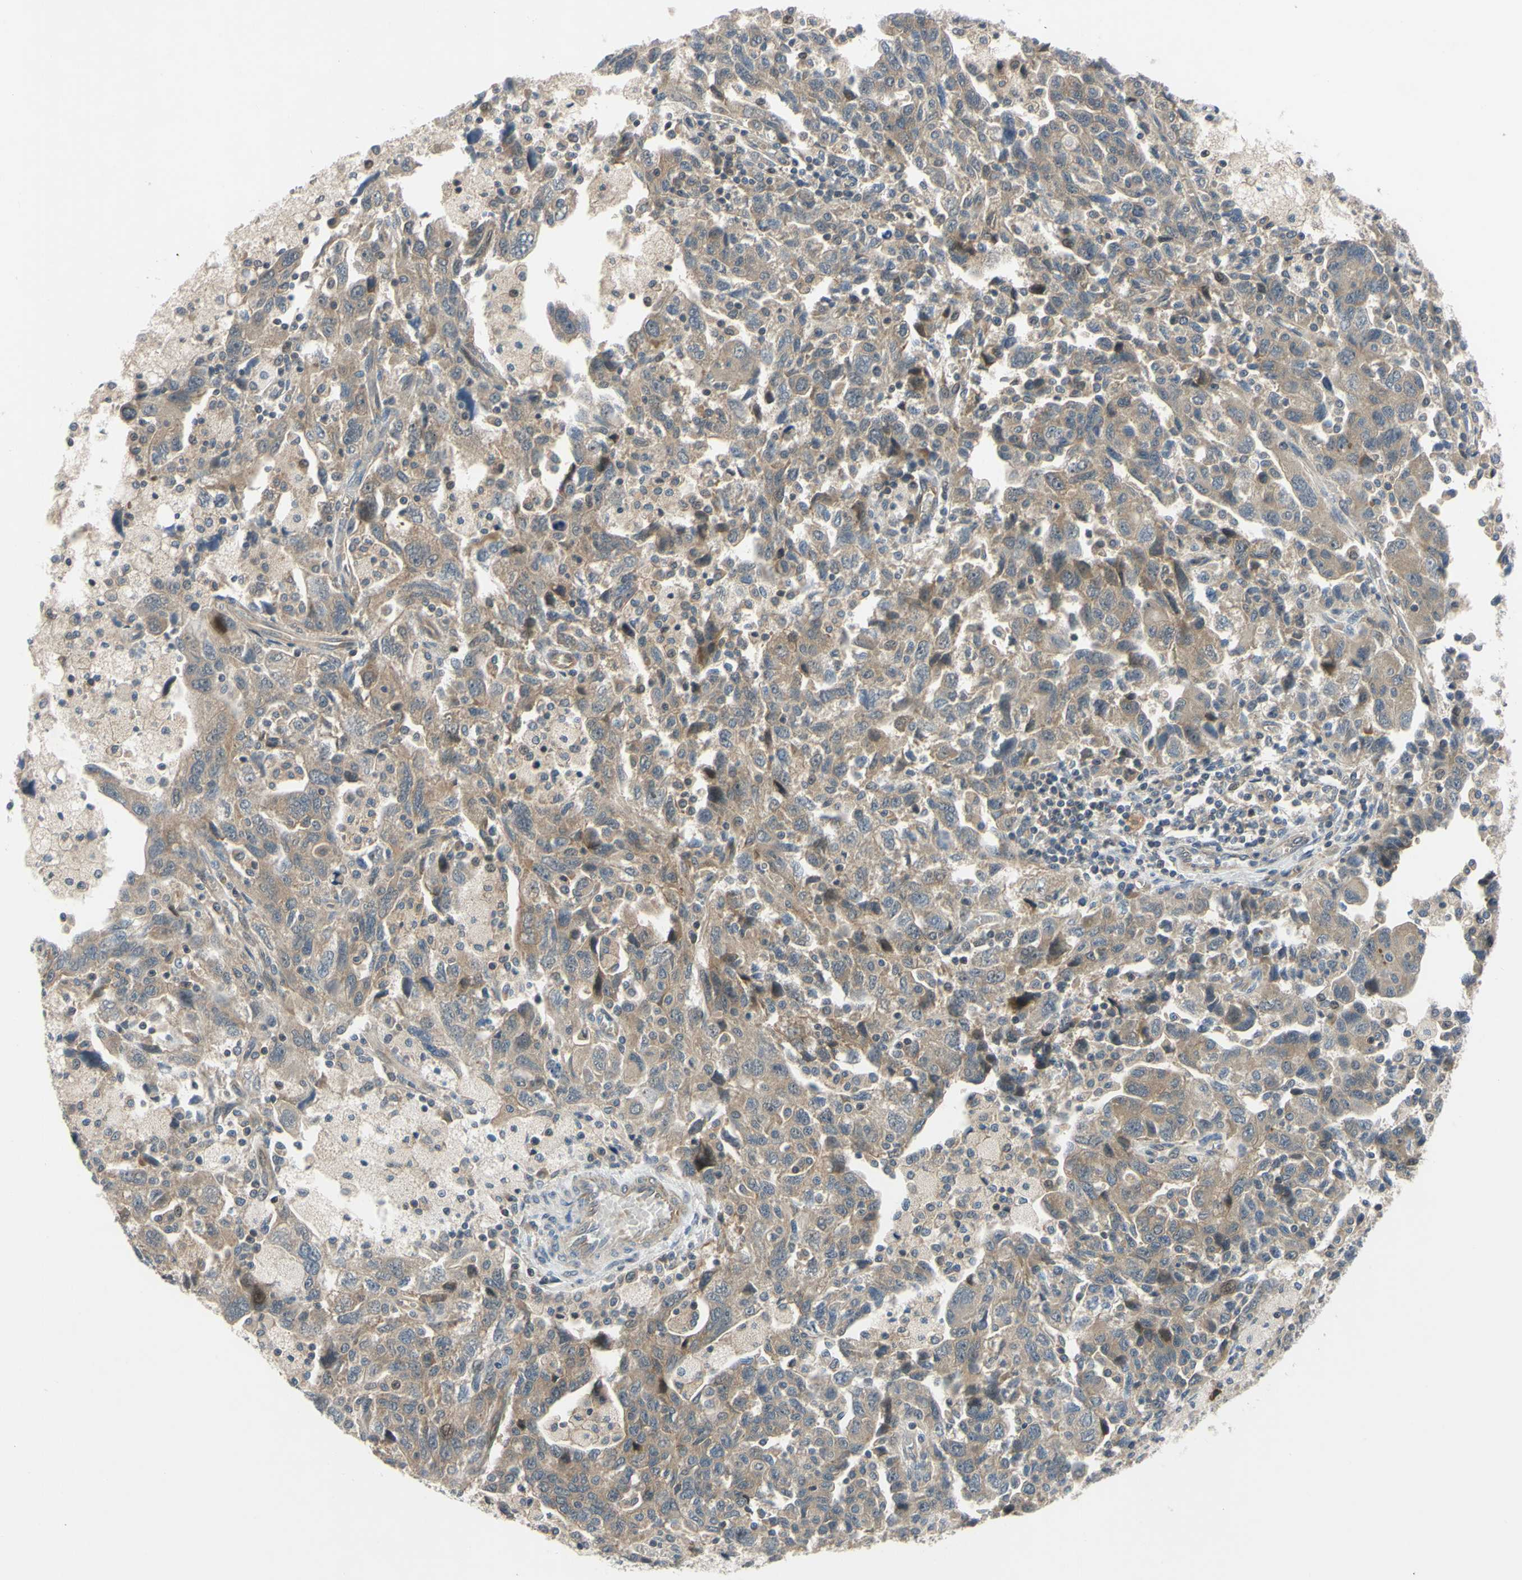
{"staining": {"intensity": "moderate", "quantity": ">75%", "location": "cytoplasmic/membranous"}, "tissue": "ovarian cancer", "cell_type": "Tumor cells", "image_type": "cancer", "snomed": [{"axis": "morphology", "description": "Carcinoma, NOS"}, {"axis": "morphology", "description": "Cystadenocarcinoma, serous, NOS"}, {"axis": "topography", "description": "Ovary"}], "caption": "There is medium levels of moderate cytoplasmic/membranous positivity in tumor cells of ovarian cancer (carcinoma), as demonstrated by immunohistochemical staining (brown color).", "gene": "COMMD9", "patient": {"sex": "female", "age": 69}}